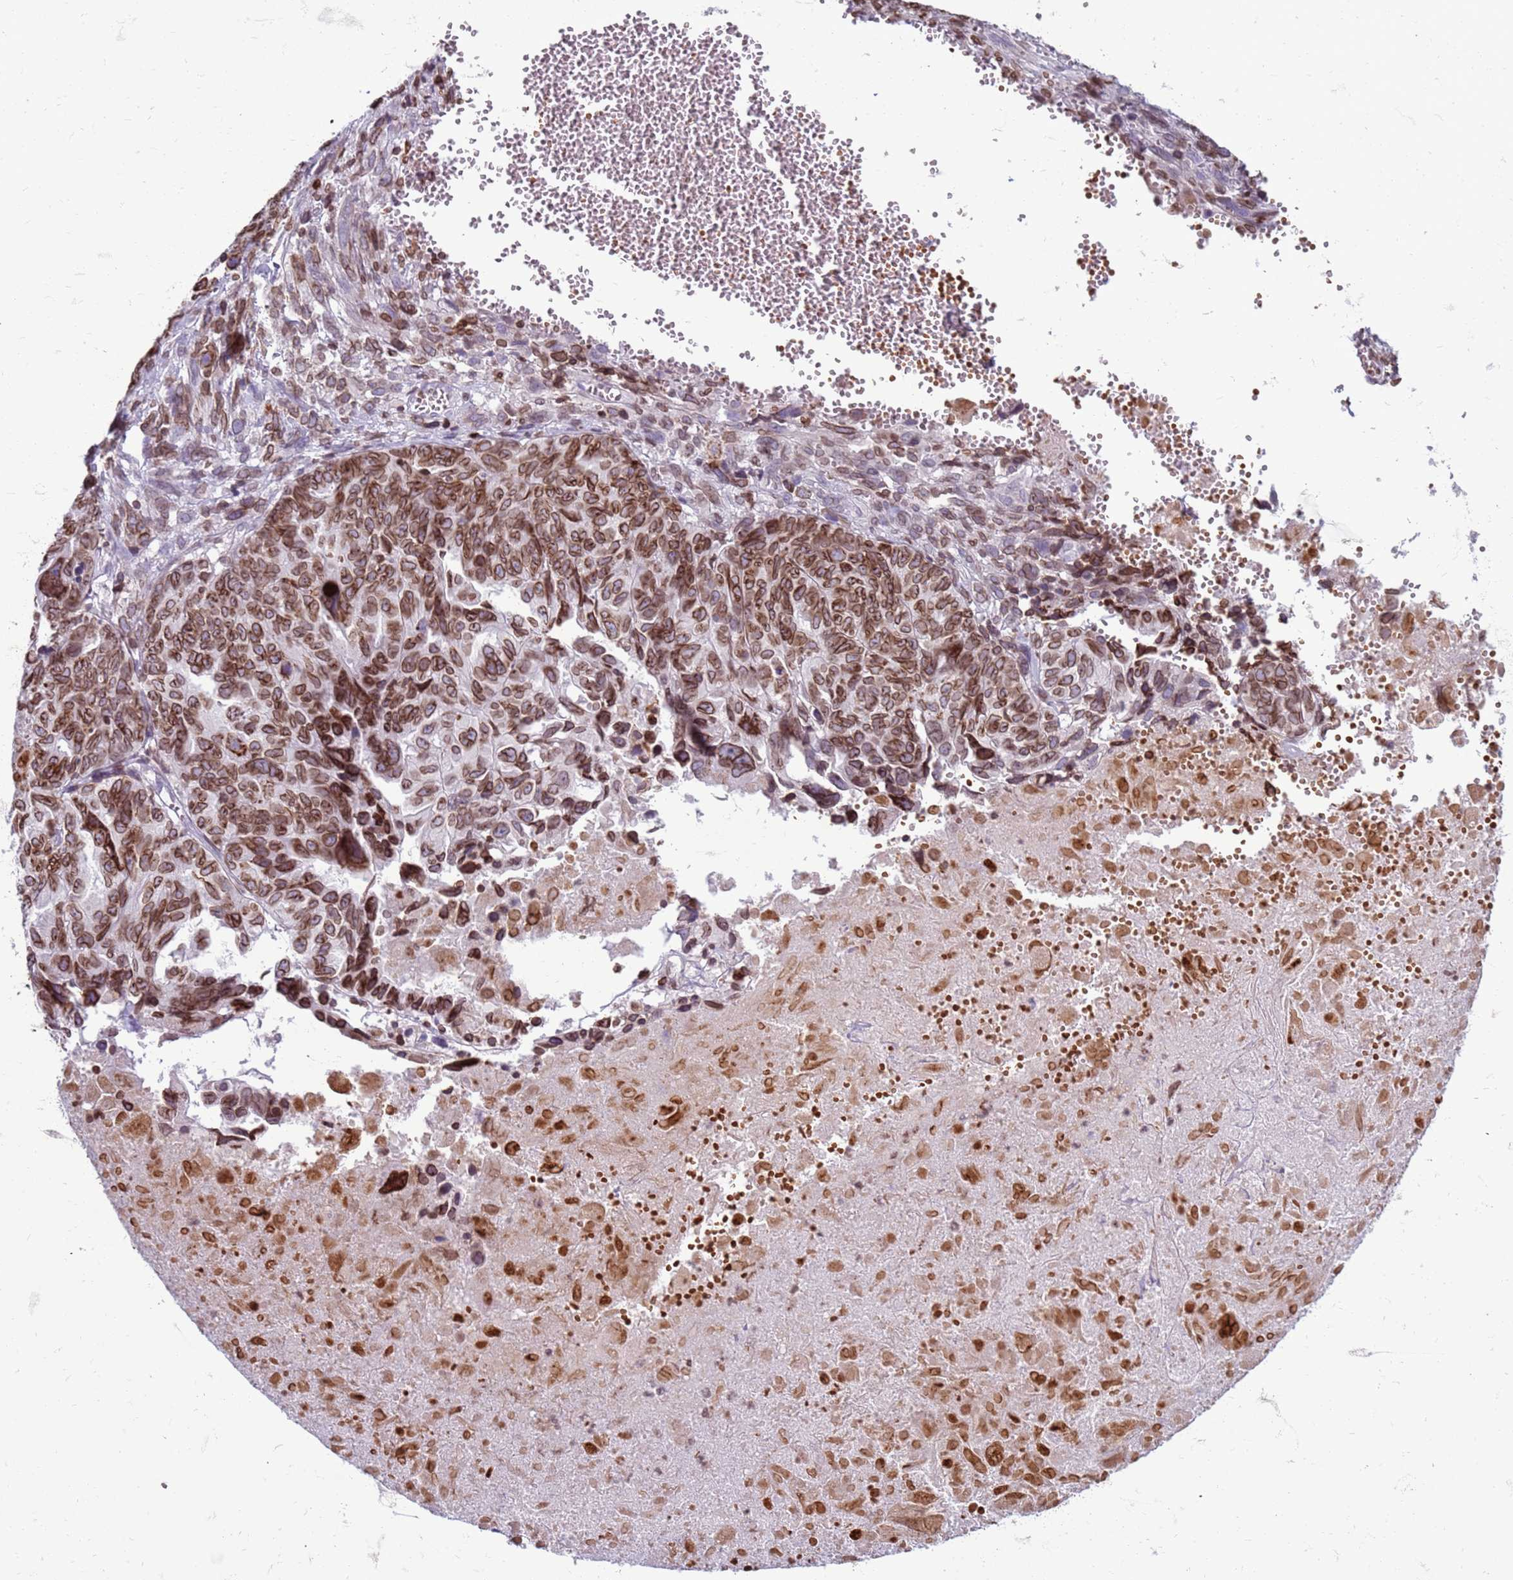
{"staining": {"intensity": "moderate", "quantity": ">75%", "location": "cytoplasmic/membranous,nuclear"}, "tissue": "ovarian cancer", "cell_type": "Tumor cells", "image_type": "cancer", "snomed": [{"axis": "morphology", "description": "Cystadenocarcinoma, serous, NOS"}, {"axis": "topography", "description": "Ovary"}], "caption": "Human ovarian cancer (serous cystadenocarcinoma) stained for a protein (brown) demonstrates moderate cytoplasmic/membranous and nuclear positive staining in about >75% of tumor cells.", "gene": "METTL25B", "patient": {"sex": "female", "age": 79}}